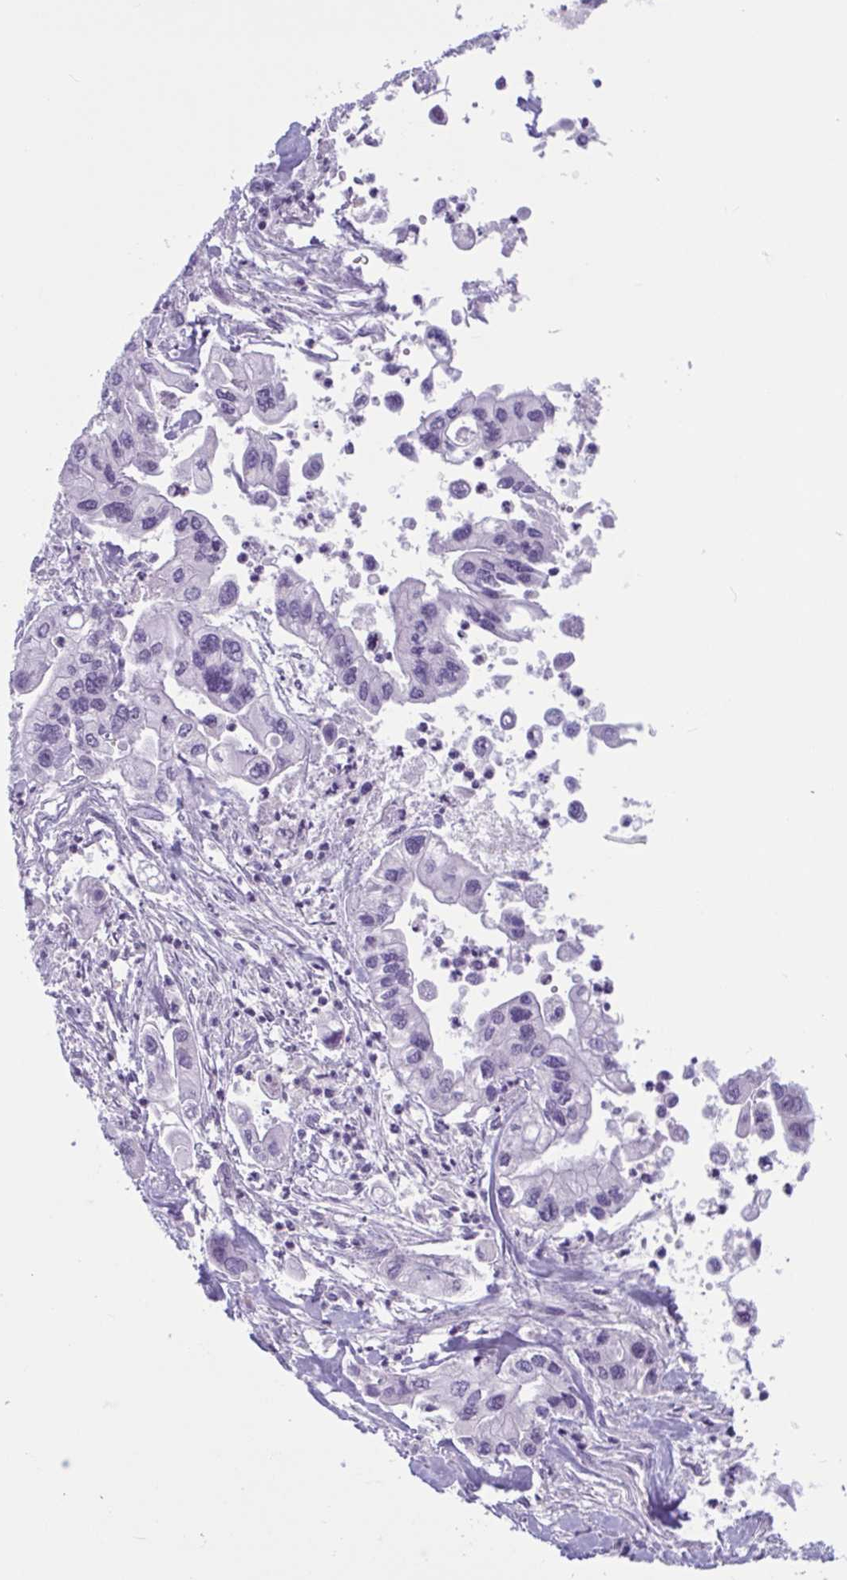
{"staining": {"intensity": "negative", "quantity": "none", "location": "none"}, "tissue": "pancreatic cancer", "cell_type": "Tumor cells", "image_type": "cancer", "snomed": [{"axis": "morphology", "description": "Adenocarcinoma, NOS"}, {"axis": "topography", "description": "Pancreas"}], "caption": "Protein analysis of pancreatic cancer displays no significant positivity in tumor cells.", "gene": "WNT9B", "patient": {"sex": "male", "age": 62}}